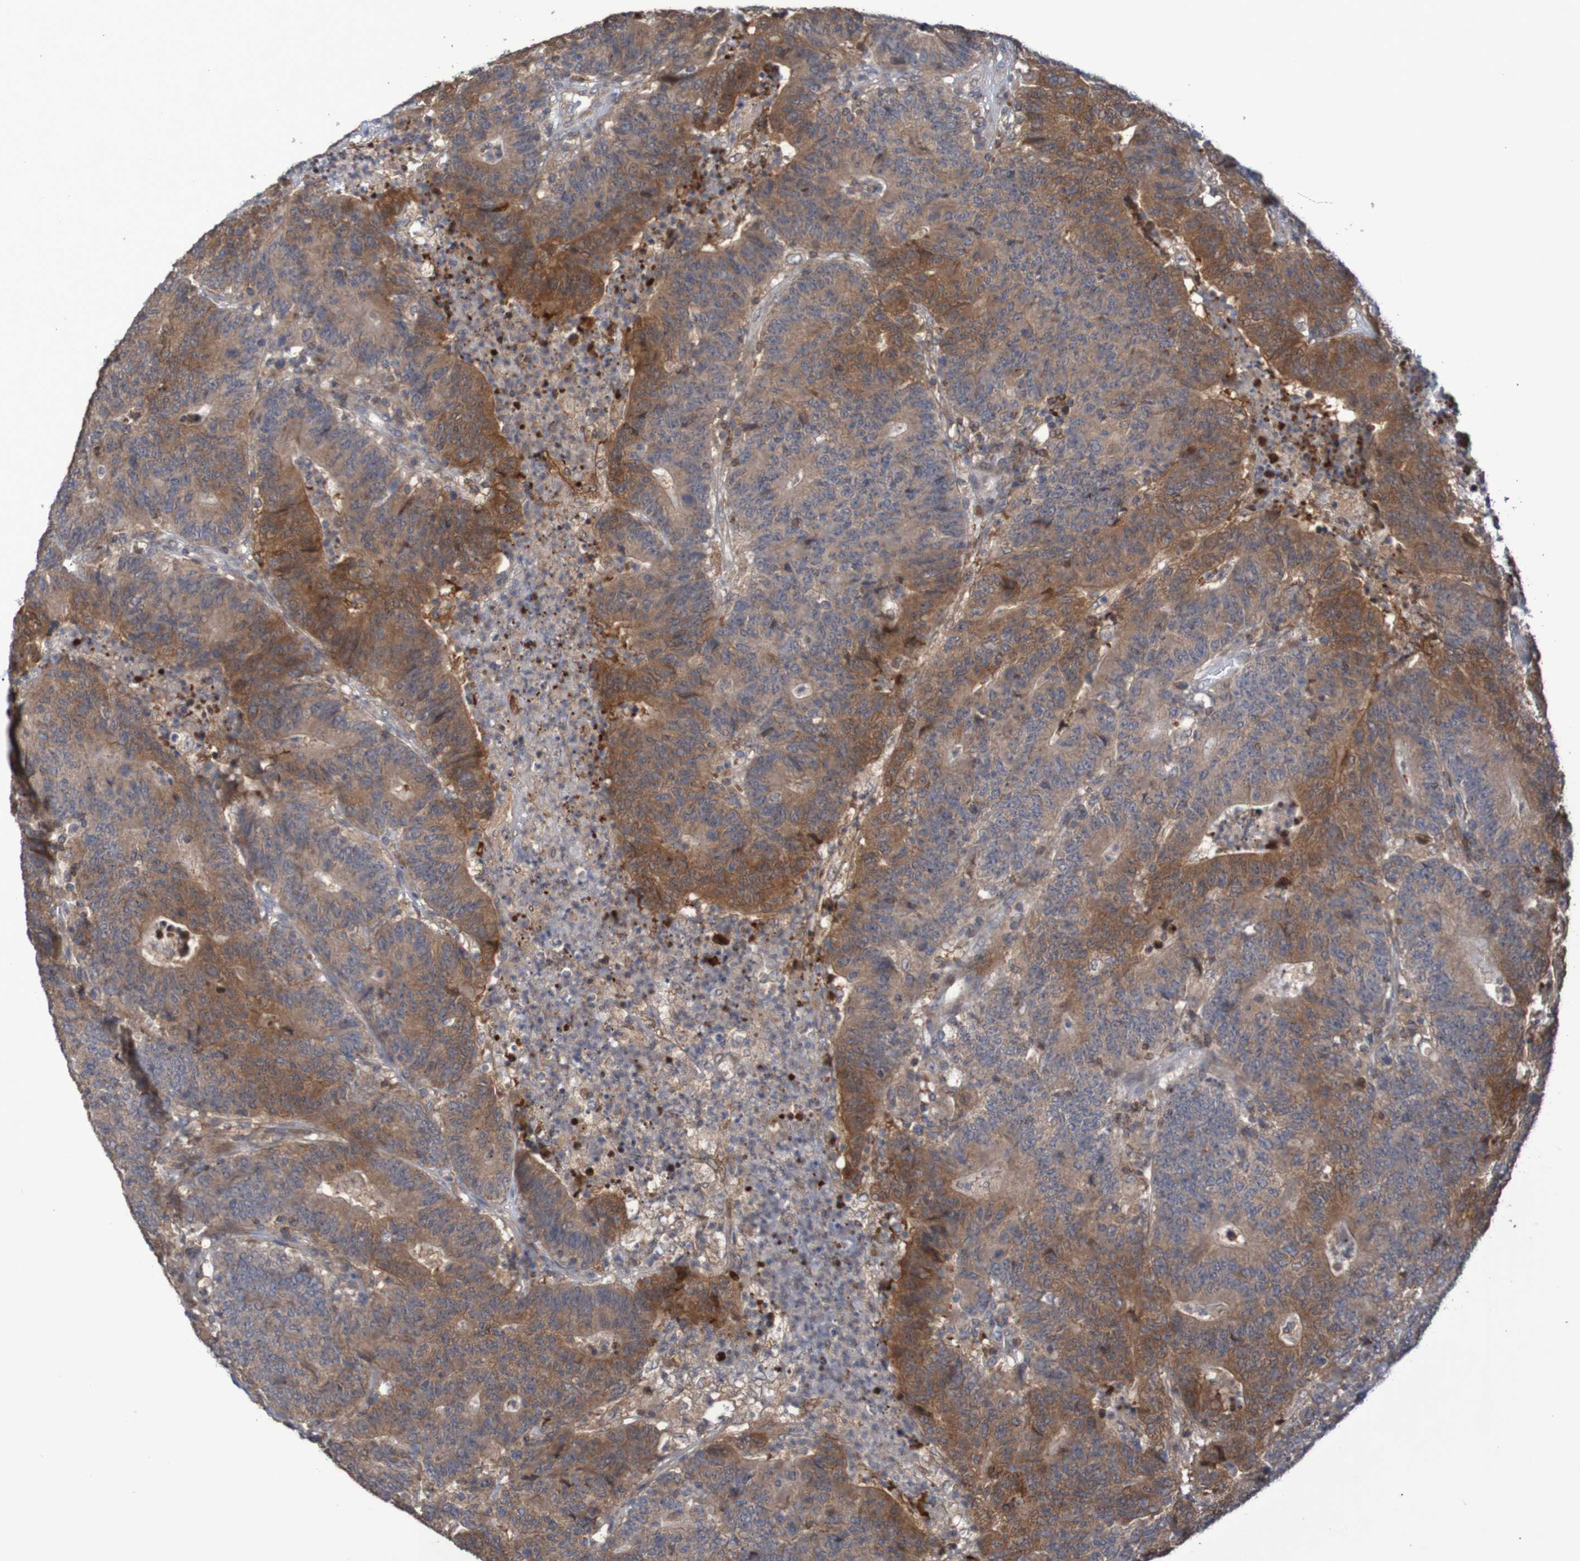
{"staining": {"intensity": "strong", "quantity": "25%-75%", "location": "cytoplasmic/membranous"}, "tissue": "colorectal cancer", "cell_type": "Tumor cells", "image_type": "cancer", "snomed": [{"axis": "morphology", "description": "Normal tissue, NOS"}, {"axis": "morphology", "description": "Adenocarcinoma, NOS"}, {"axis": "topography", "description": "Colon"}], "caption": "DAB immunohistochemical staining of human colorectal cancer (adenocarcinoma) exhibits strong cytoplasmic/membranous protein staining in about 25%-75% of tumor cells.", "gene": "C3orf18", "patient": {"sex": "female", "age": 75}}